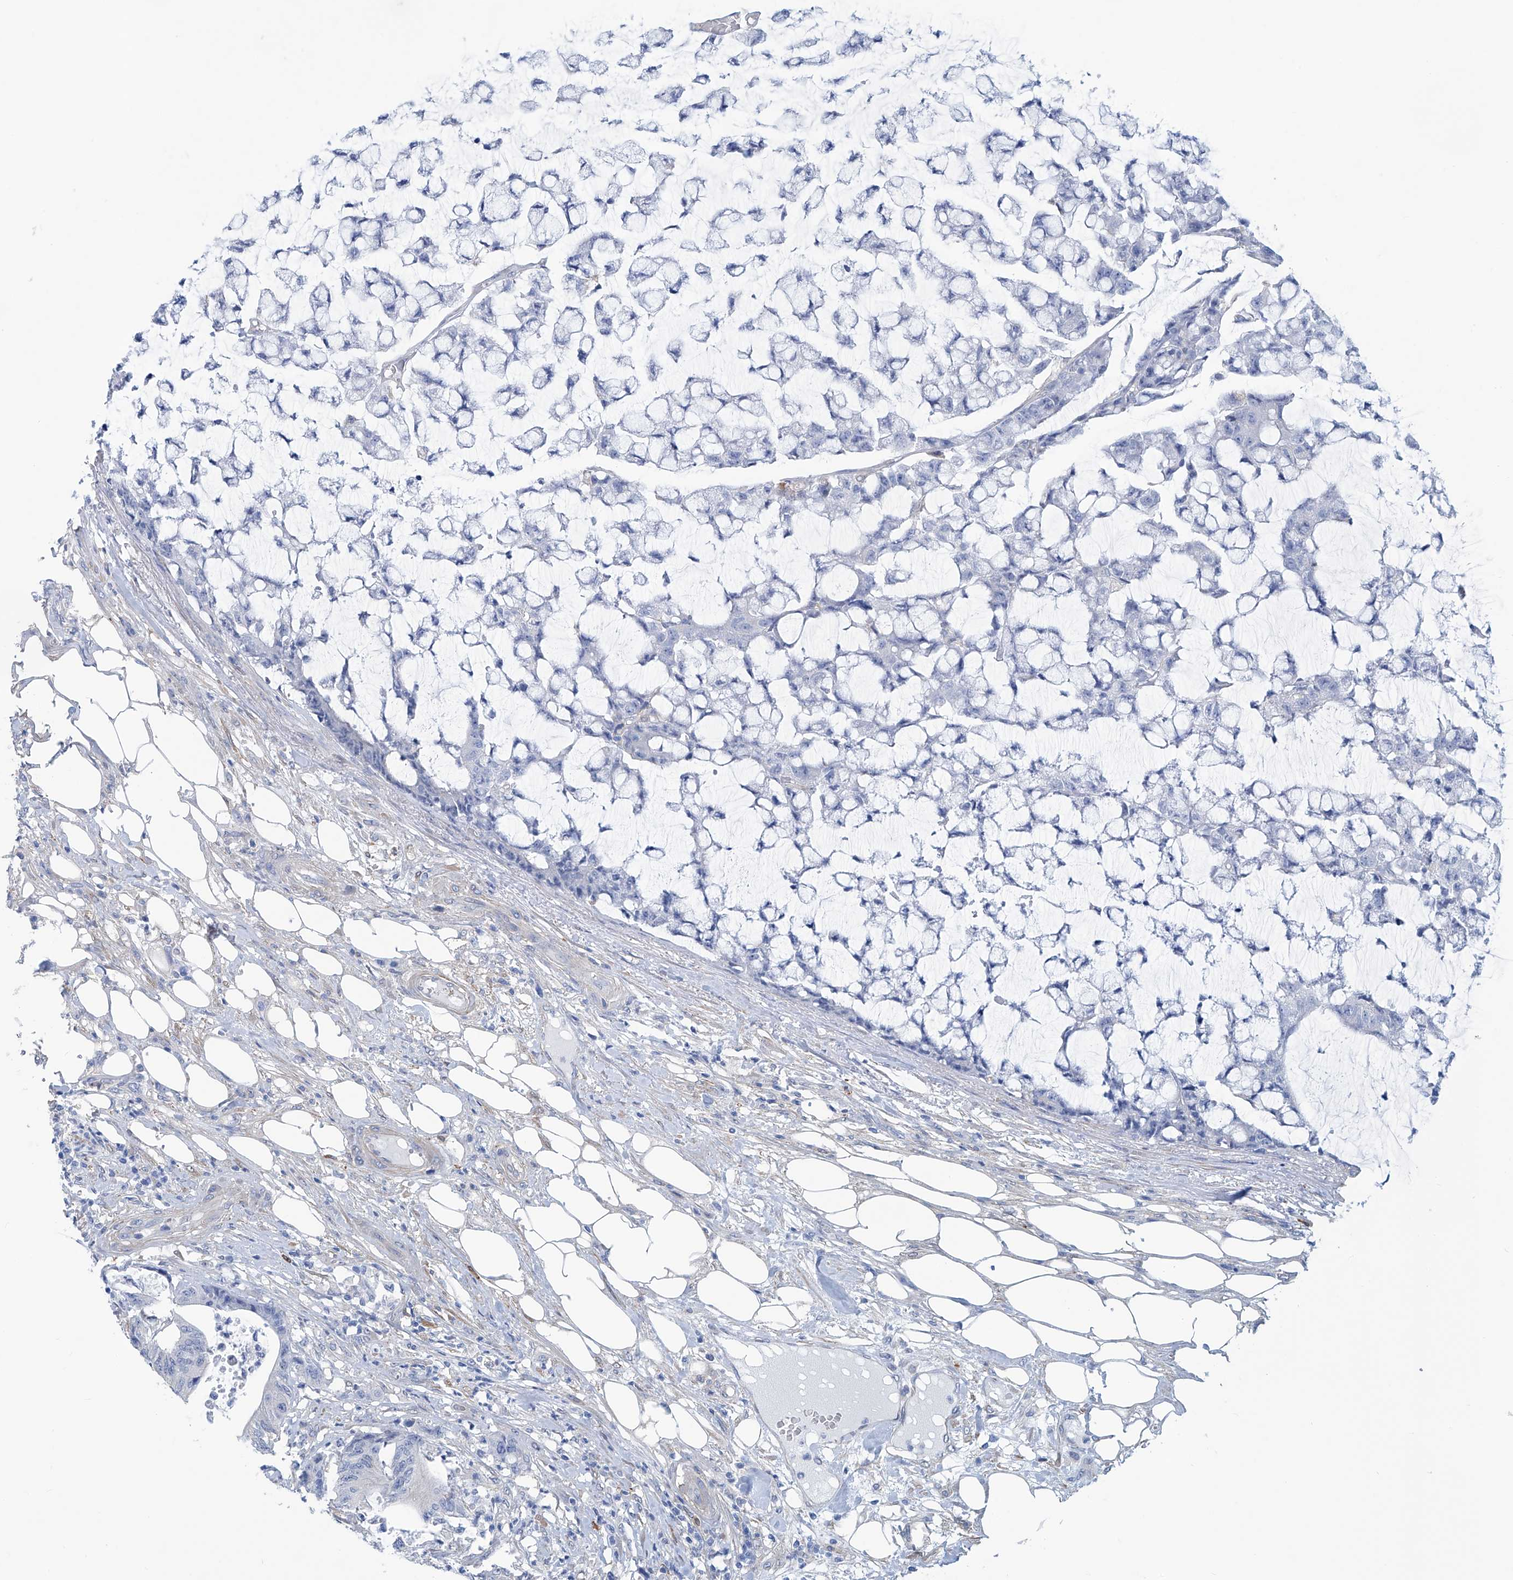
{"staining": {"intensity": "negative", "quantity": "none", "location": "none"}, "tissue": "colorectal cancer", "cell_type": "Tumor cells", "image_type": "cancer", "snomed": [{"axis": "morphology", "description": "Adenocarcinoma, NOS"}, {"axis": "topography", "description": "Colon"}], "caption": "Image shows no protein positivity in tumor cells of colorectal cancer (adenocarcinoma) tissue.", "gene": "TNN", "patient": {"sex": "female", "age": 84}}